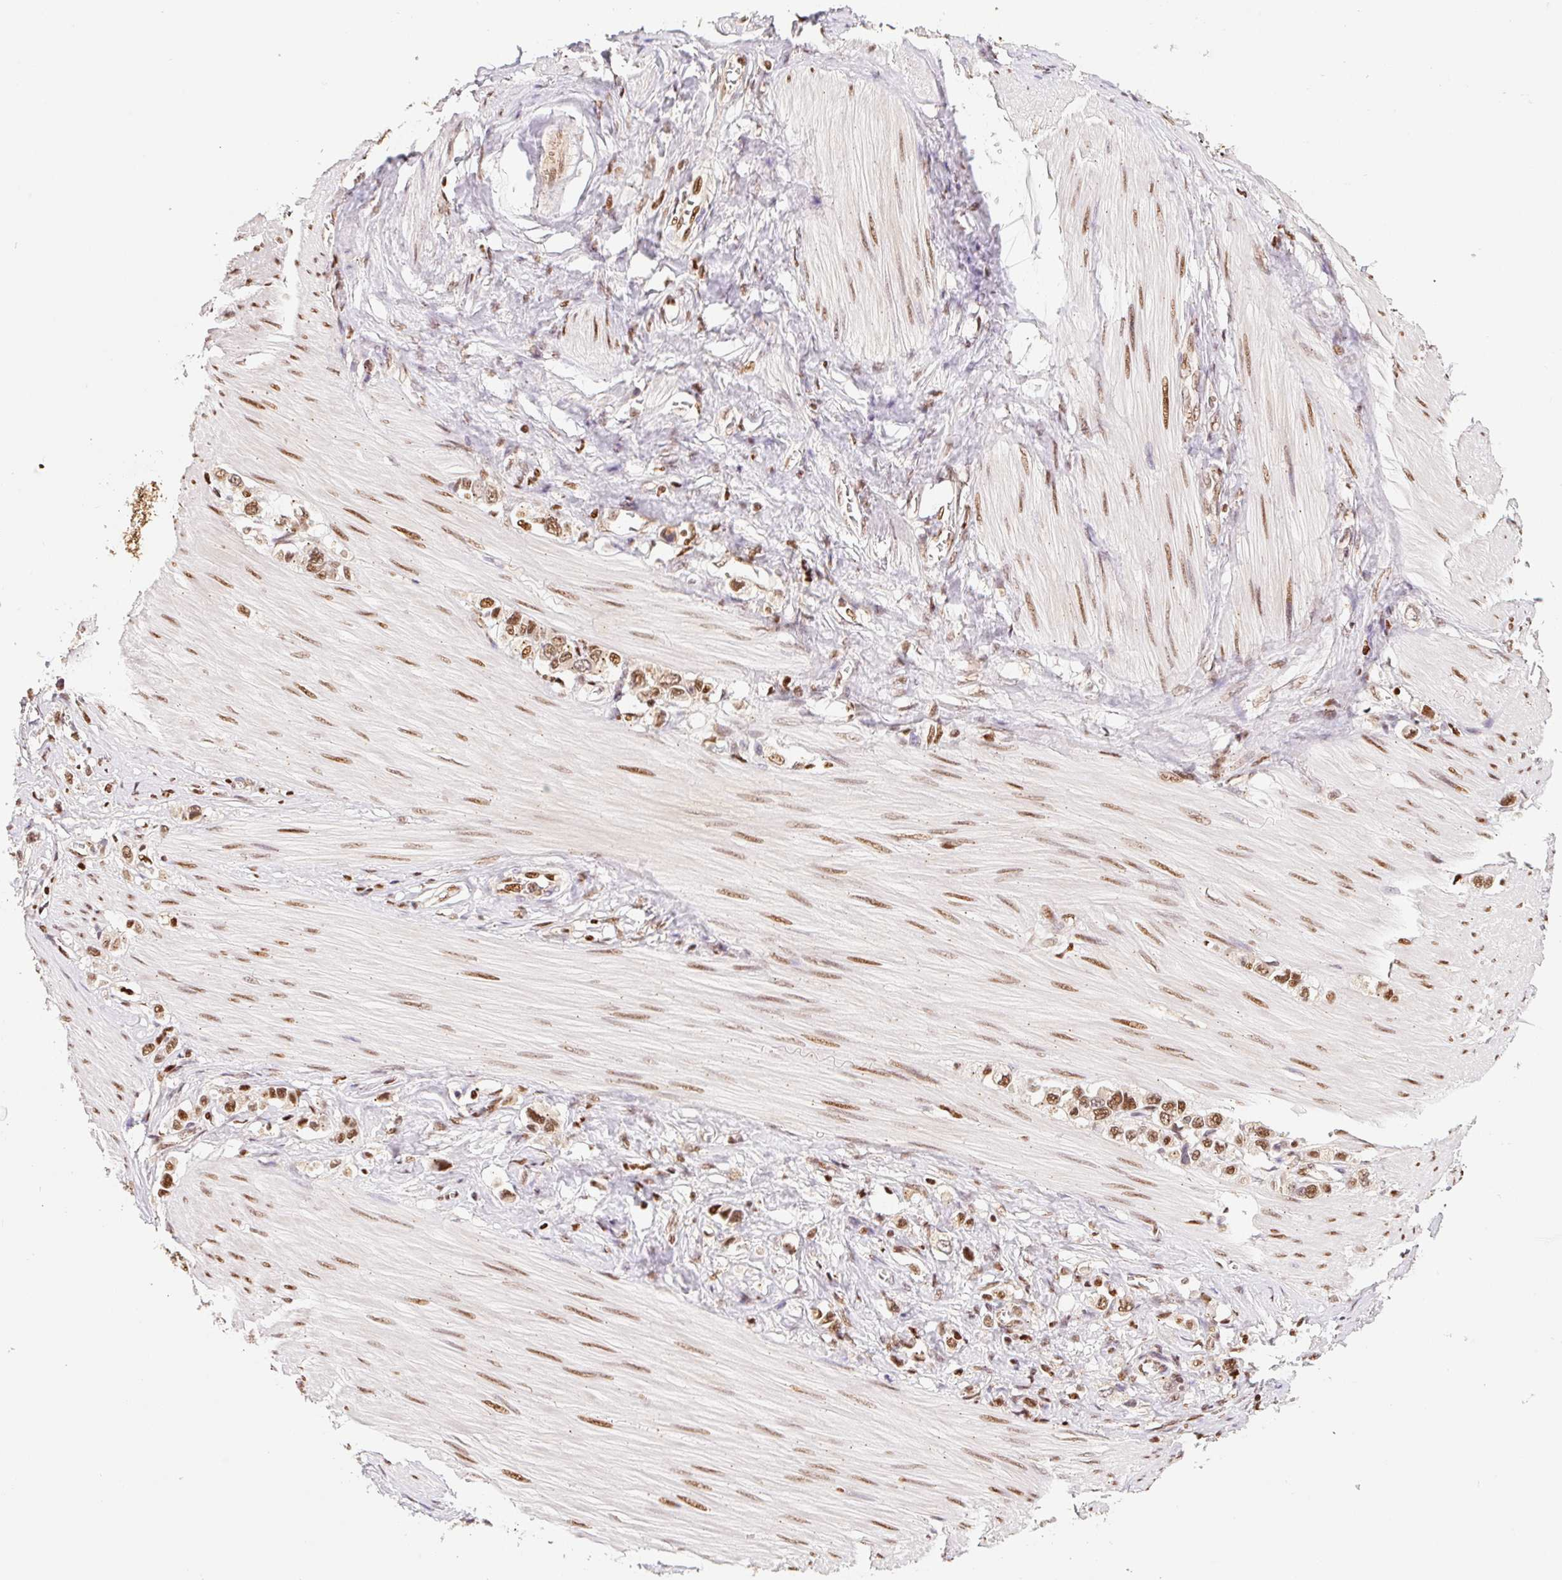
{"staining": {"intensity": "moderate", "quantity": ">75%", "location": "nuclear"}, "tissue": "stomach cancer", "cell_type": "Tumor cells", "image_type": "cancer", "snomed": [{"axis": "morphology", "description": "Adenocarcinoma, NOS"}, {"axis": "topography", "description": "Stomach"}], "caption": "An immunohistochemistry (IHC) image of tumor tissue is shown. Protein staining in brown labels moderate nuclear positivity in stomach cancer within tumor cells.", "gene": "GPR139", "patient": {"sex": "female", "age": 65}}